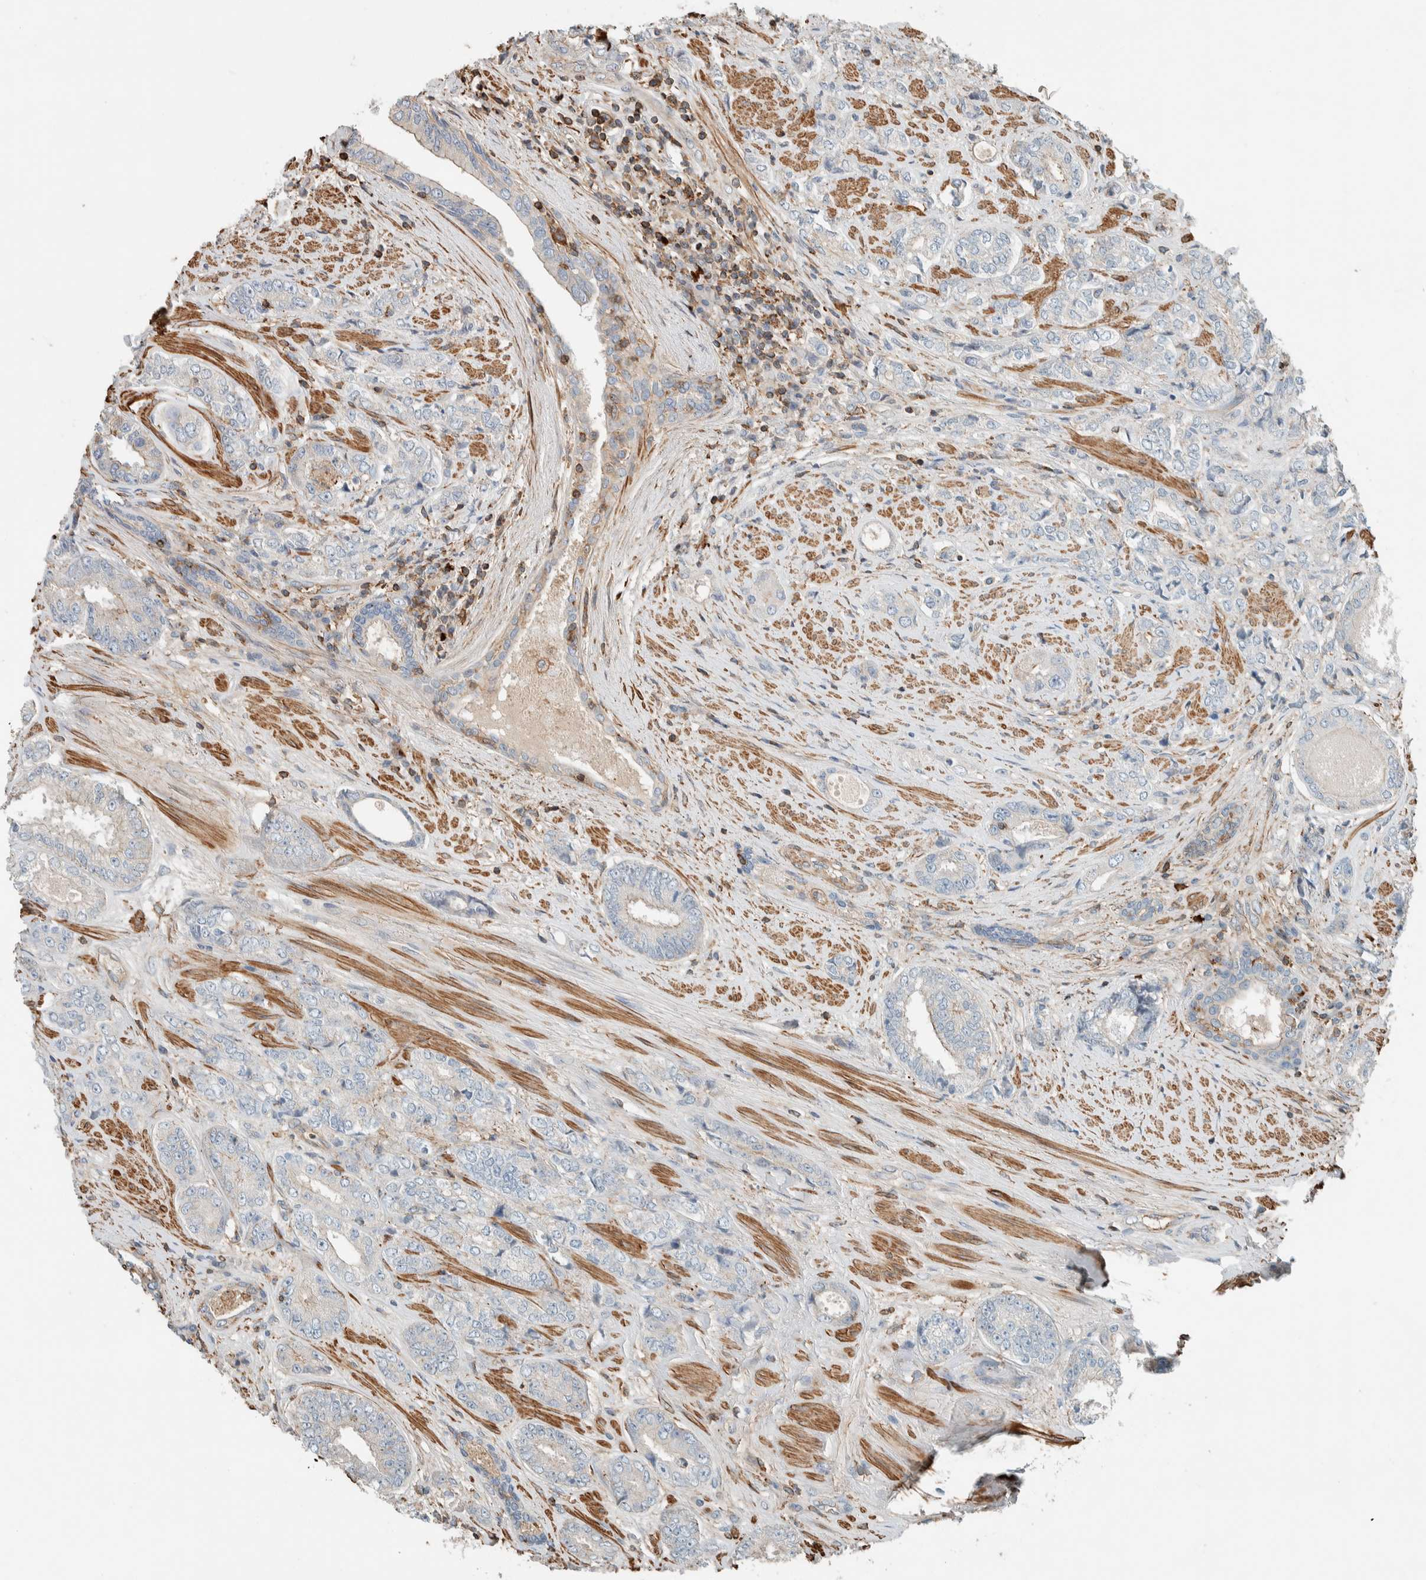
{"staining": {"intensity": "negative", "quantity": "none", "location": "none"}, "tissue": "prostate cancer", "cell_type": "Tumor cells", "image_type": "cancer", "snomed": [{"axis": "morphology", "description": "Adenocarcinoma, High grade"}, {"axis": "topography", "description": "Prostate"}], "caption": "Prostate cancer (adenocarcinoma (high-grade)) was stained to show a protein in brown. There is no significant staining in tumor cells.", "gene": "CTBP2", "patient": {"sex": "male", "age": 61}}